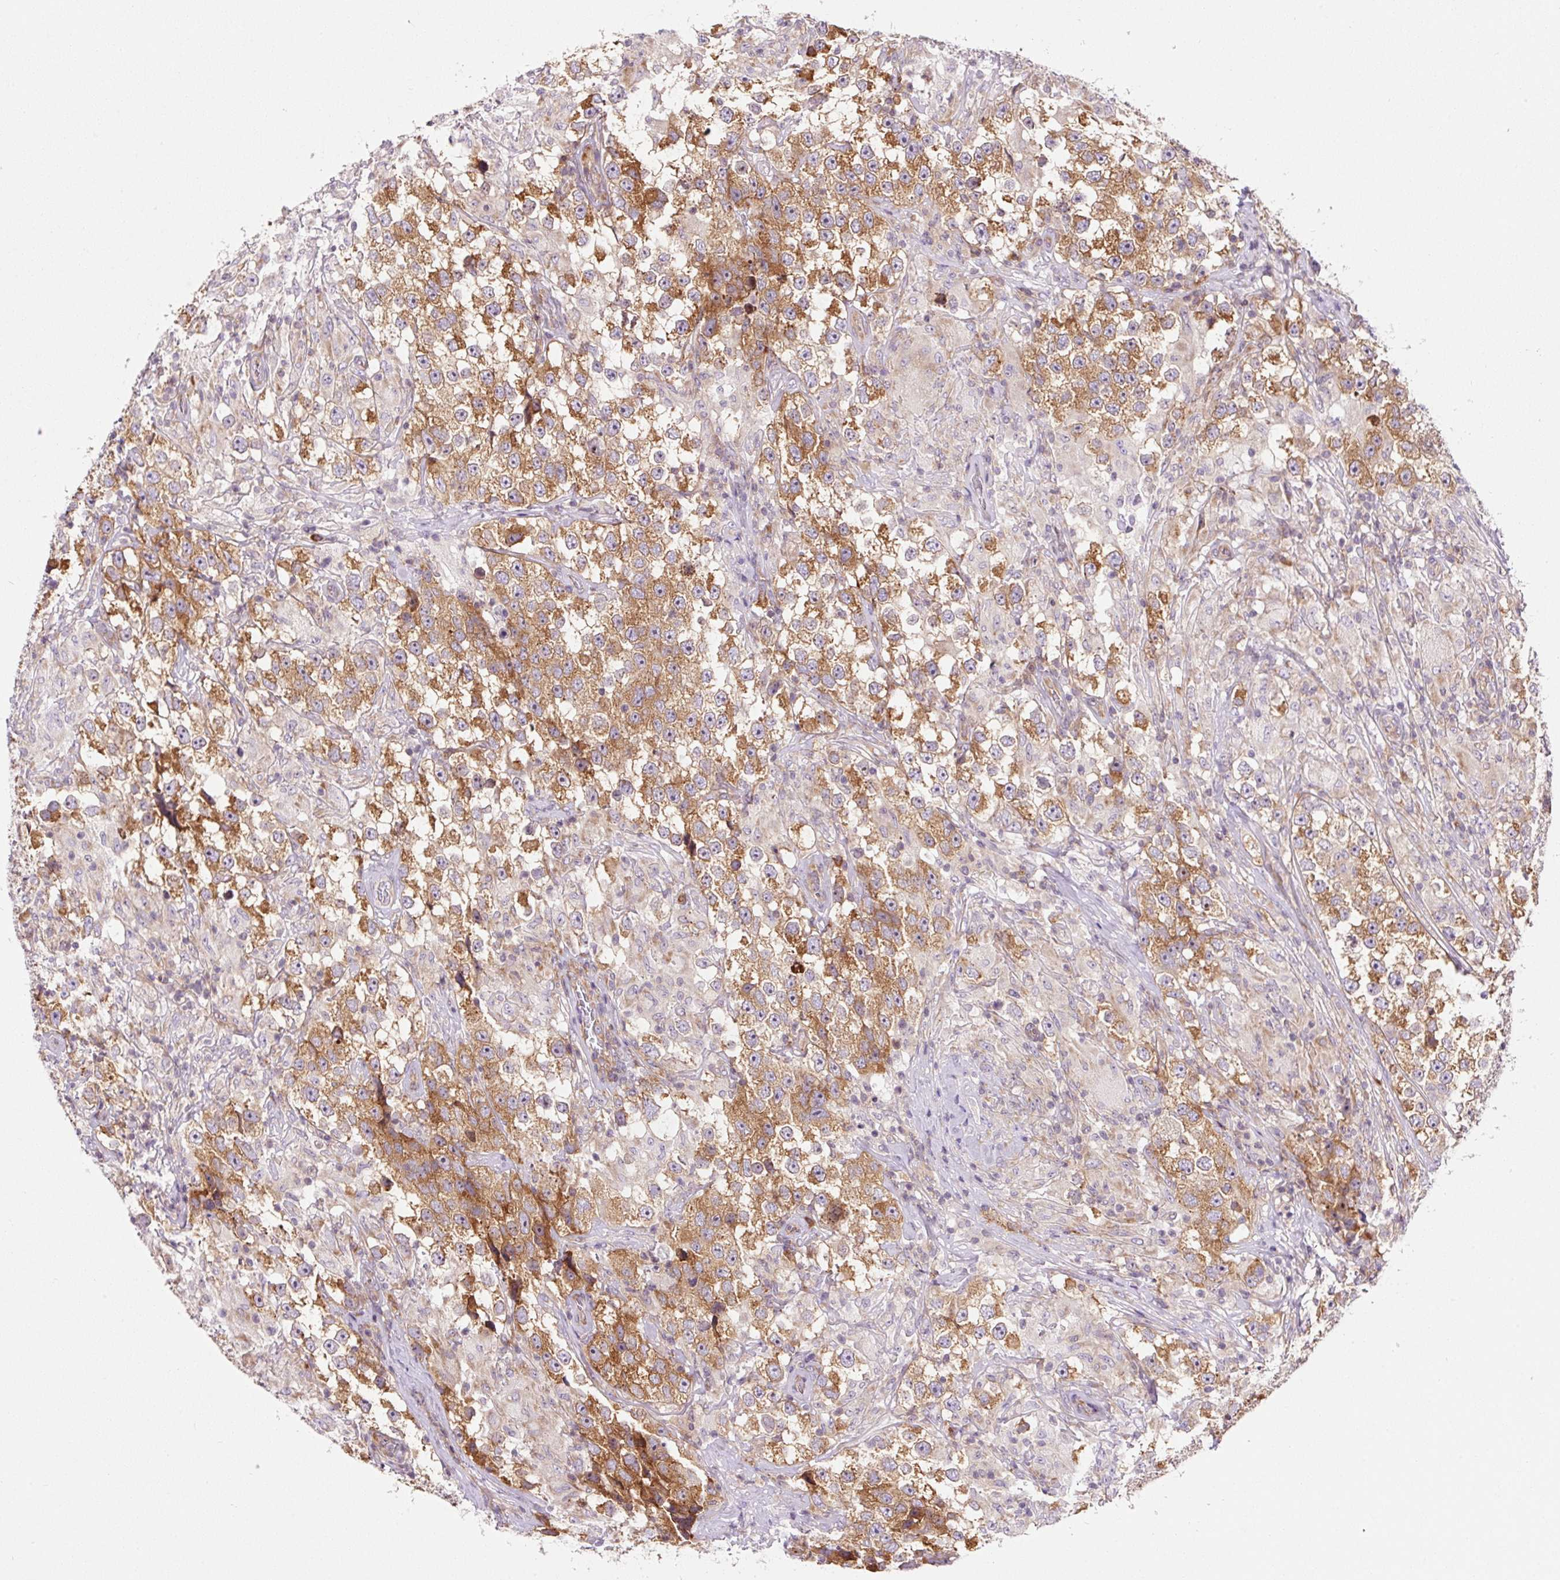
{"staining": {"intensity": "moderate", "quantity": ">75%", "location": "cytoplasmic/membranous"}, "tissue": "testis cancer", "cell_type": "Tumor cells", "image_type": "cancer", "snomed": [{"axis": "morphology", "description": "Seminoma, NOS"}, {"axis": "topography", "description": "Testis"}], "caption": "High-magnification brightfield microscopy of testis cancer stained with DAB (3,3'-diaminobenzidine) (brown) and counterstained with hematoxylin (blue). tumor cells exhibit moderate cytoplasmic/membranous staining is identified in approximately>75% of cells. The protein is shown in brown color, while the nuclei are stained blue.", "gene": "RPL41", "patient": {"sex": "male", "age": 46}}